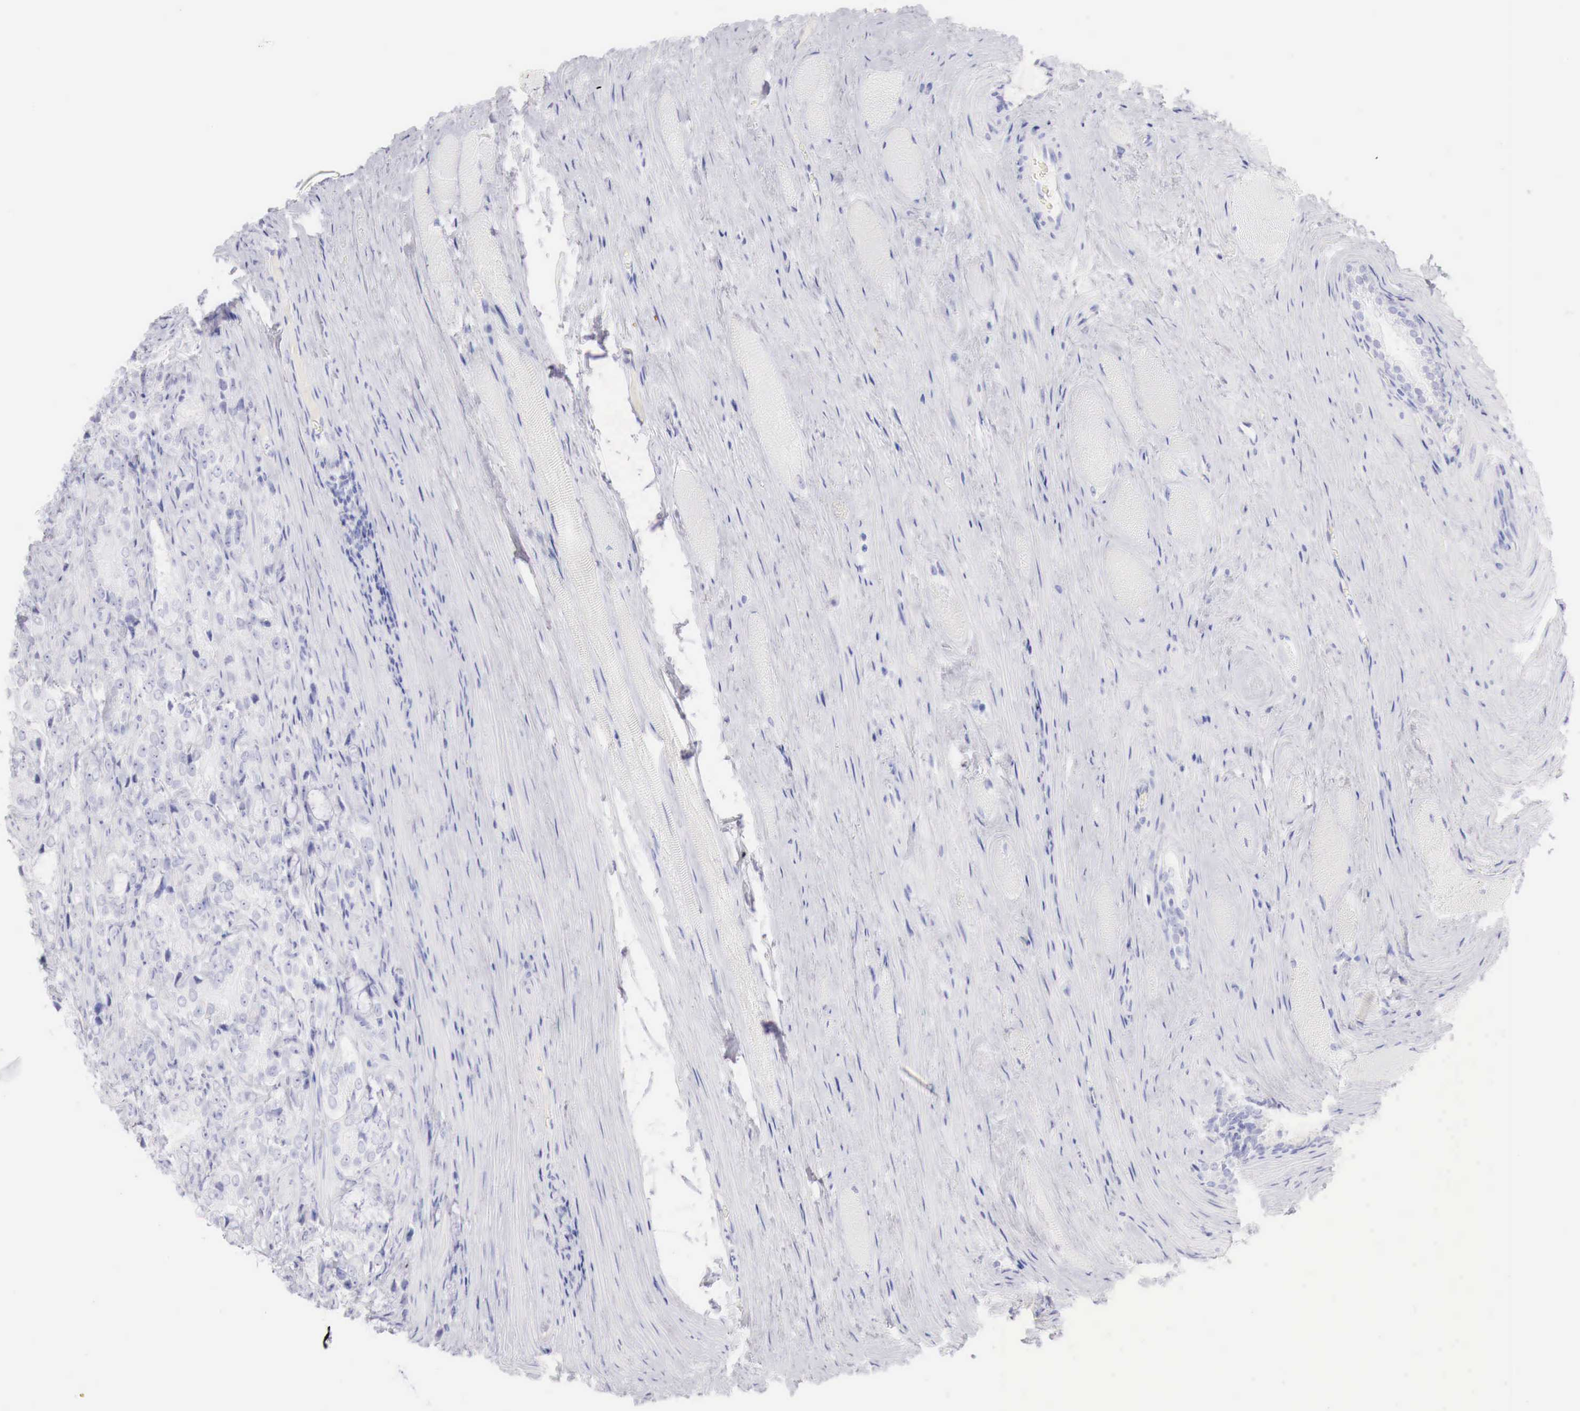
{"staining": {"intensity": "negative", "quantity": "none", "location": "none"}, "tissue": "prostate cancer", "cell_type": "Tumor cells", "image_type": "cancer", "snomed": [{"axis": "morphology", "description": "Adenocarcinoma, Medium grade"}, {"axis": "topography", "description": "Prostate"}], "caption": "IHC image of medium-grade adenocarcinoma (prostate) stained for a protein (brown), which reveals no expression in tumor cells. (DAB immunohistochemistry (IHC) with hematoxylin counter stain).", "gene": "INHA", "patient": {"sex": "male", "age": 72}}